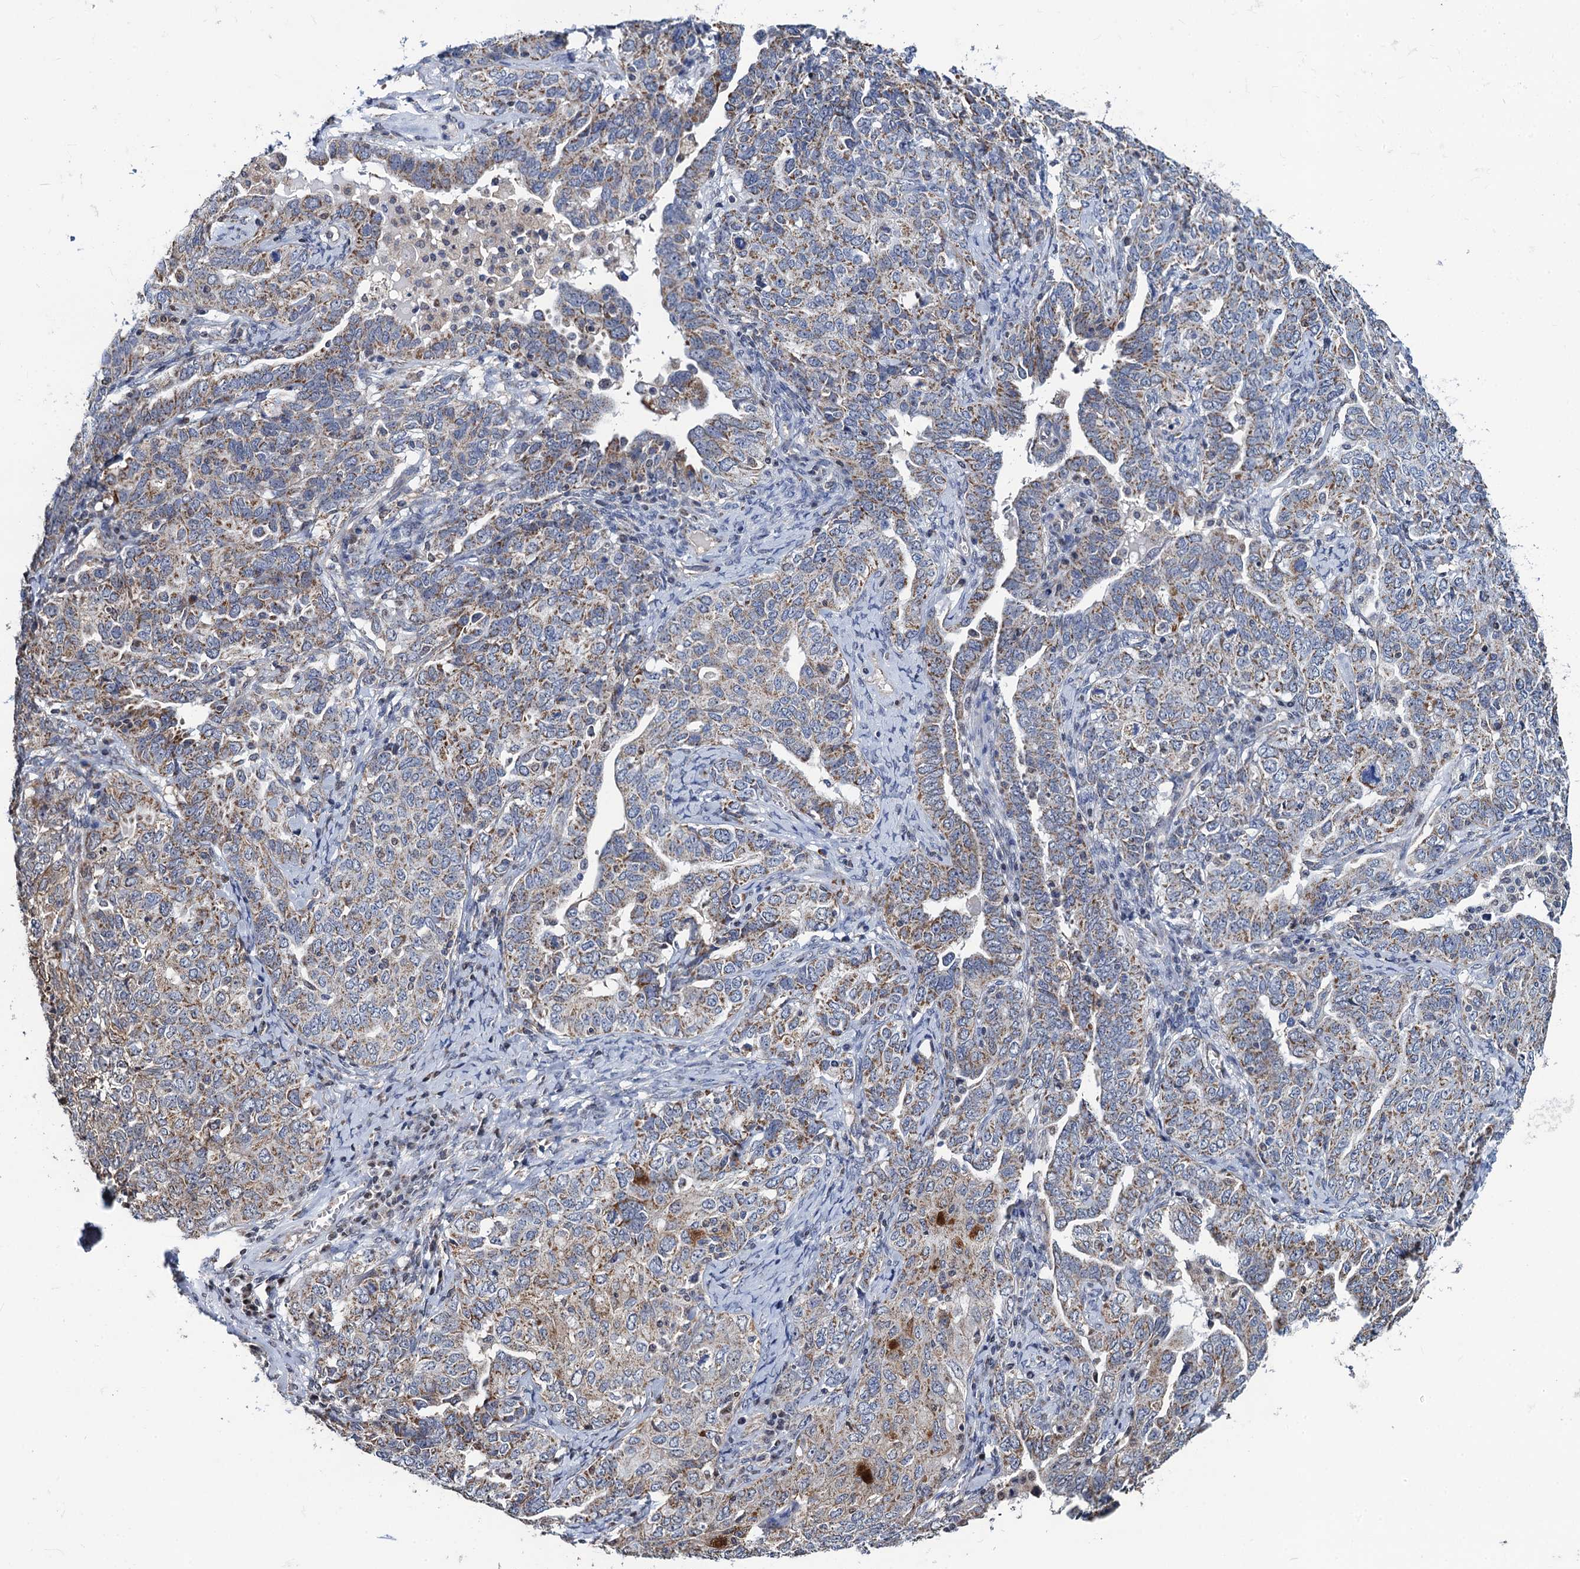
{"staining": {"intensity": "moderate", "quantity": "25%-75%", "location": "cytoplasmic/membranous"}, "tissue": "ovarian cancer", "cell_type": "Tumor cells", "image_type": "cancer", "snomed": [{"axis": "morphology", "description": "Carcinoma, endometroid"}, {"axis": "topography", "description": "Ovary"}], "caption": "Human ovarian endometroid carcinoma stained with a brown dye demonstrates moderate cytoplasmic/membranous positive positivity in about 25%-75% of tumor cells.", "gene": "PTCD3", "patient": {"sex": "female", "age": 62}}